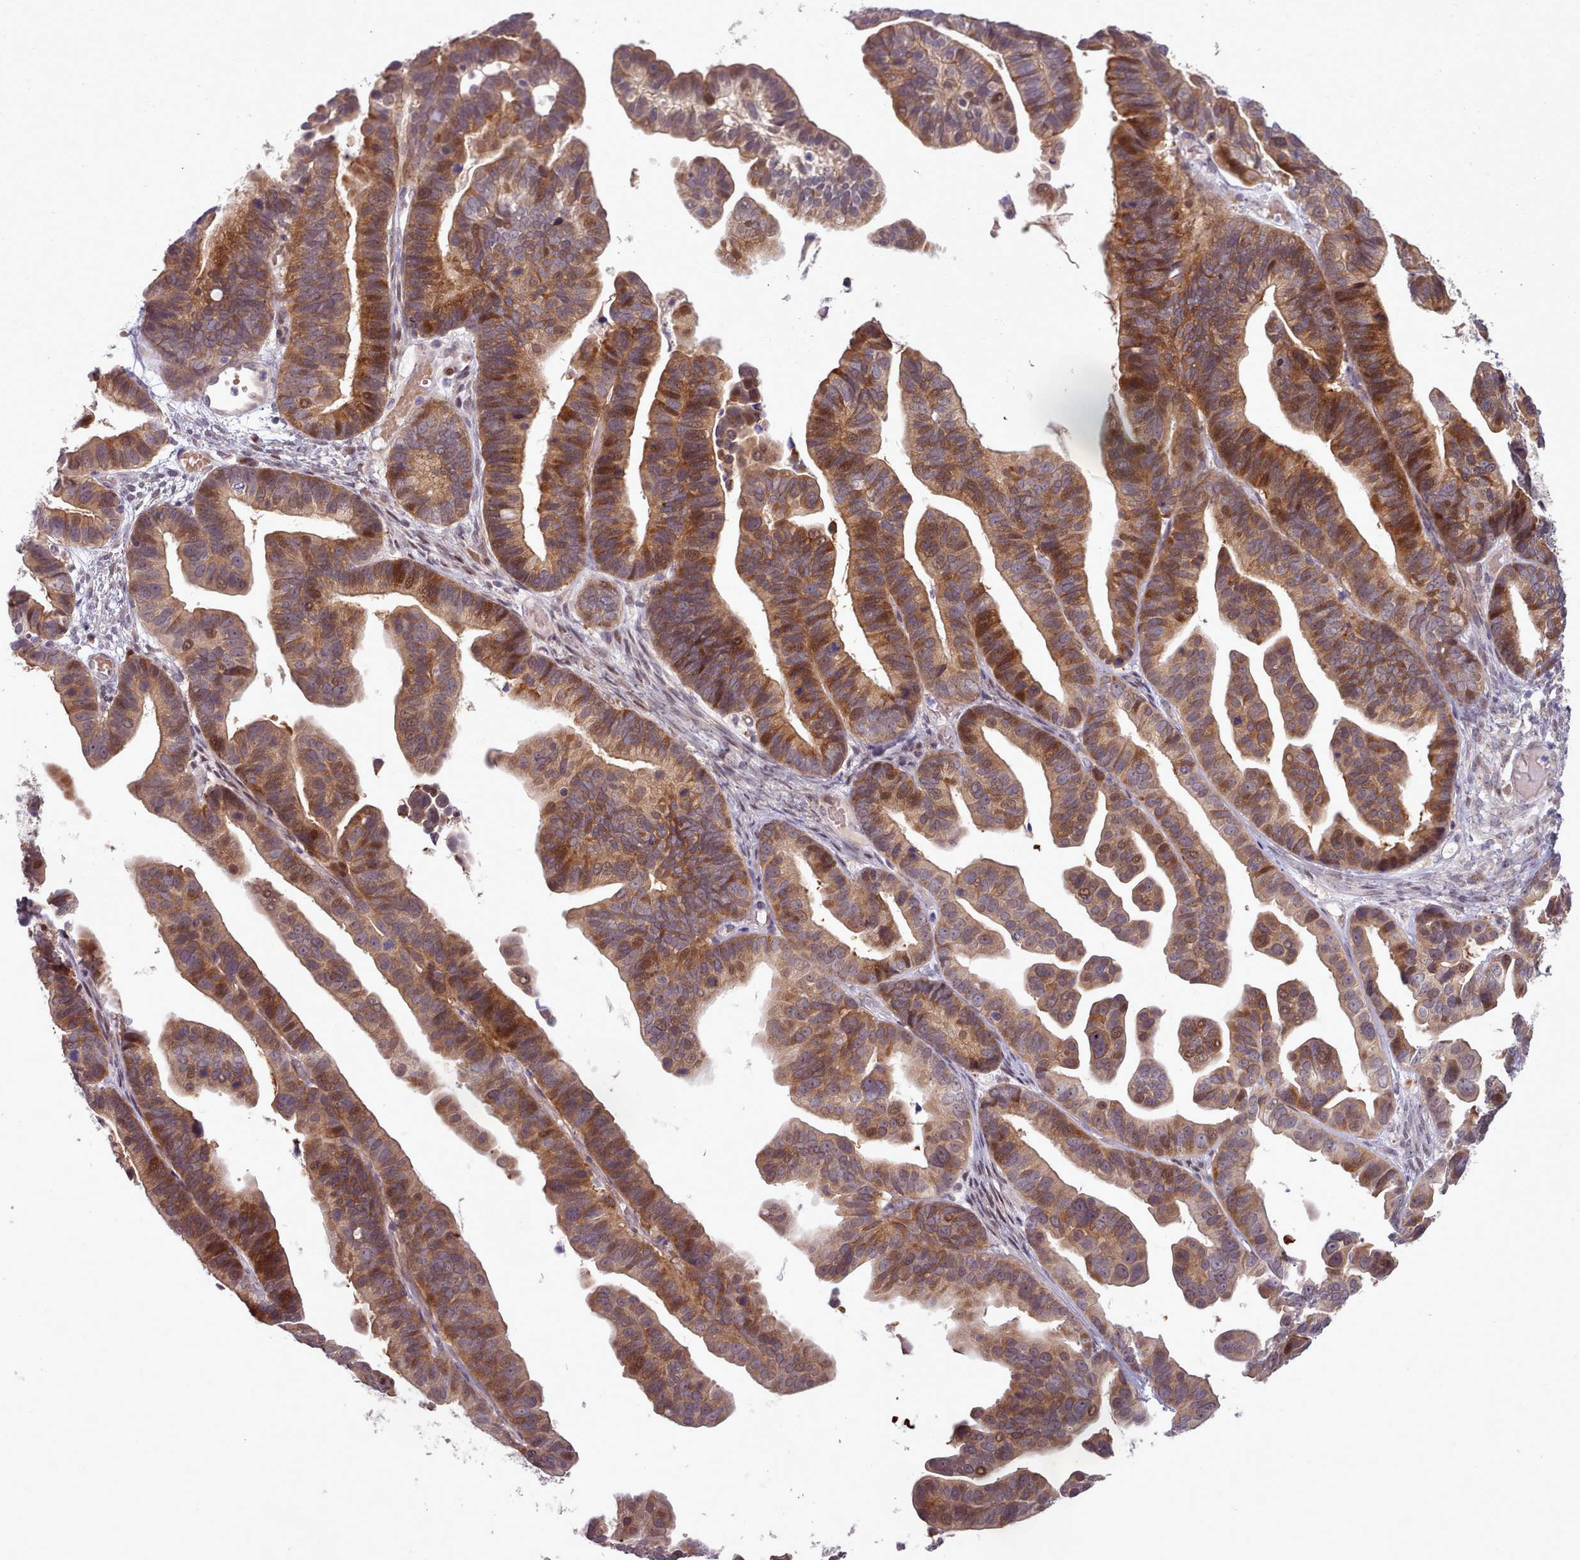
{"staining": {"intensity": "moderate", "quantity": ">75%", "location": "nuclear"}, "tissue": "ovarian cancer", "cell_type": "Tumor cells", "image_type": "cancer", "snomed": [{"axis": "morphology", "description": "Cystadenocarcinoma, serous, NOS"}, {"axis": "topography", "description": "Ovary"}], "caption": "Ovarian cancer (serous cystadenocarcinoma) stained for a protein (brown) exhibits moderate nuclear positive positivity in approximately >75% of tumor cells.", "gene": "CLNS1A", "patient": {"sex": "female", "age": 56}}